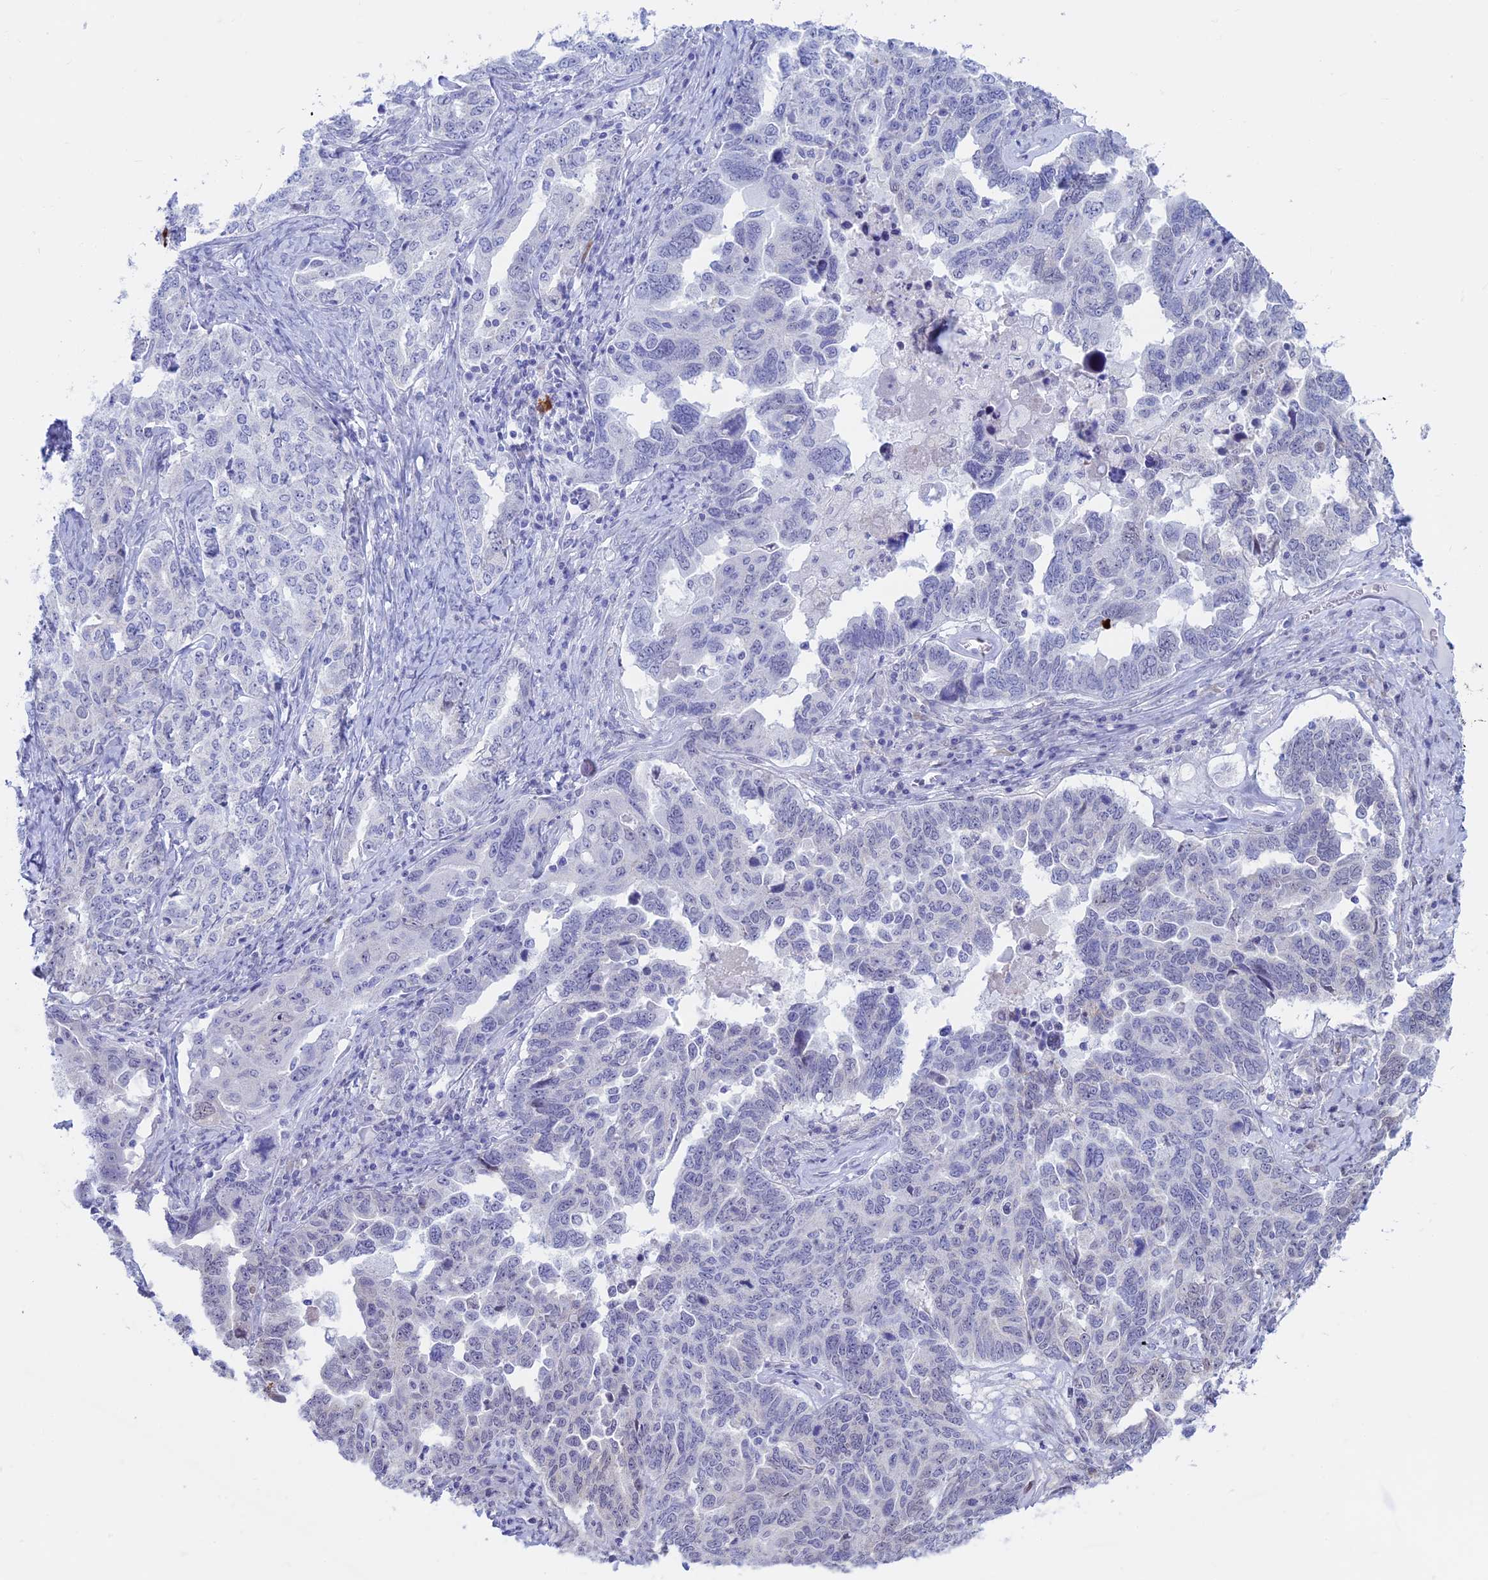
{"staining": {"intensity": "negative", "quantity": "none", "location": "none"}, "tissue": "ovarian cancer", "cell_type": "Tumor cells", "image_type": "cancer", "snomed": [{"axis": "morphology", "description": "Carcinoma, endometroid"}, {"axis": "topography", "description": "Ovary"}], "caption": "Immunohistochemistry (IHC) of human ovarian endometroid carcinoma exhibits no staining in tumor cells.", "gene": "LHFPL2", "patient": {"sex": "female", "age": 62}}